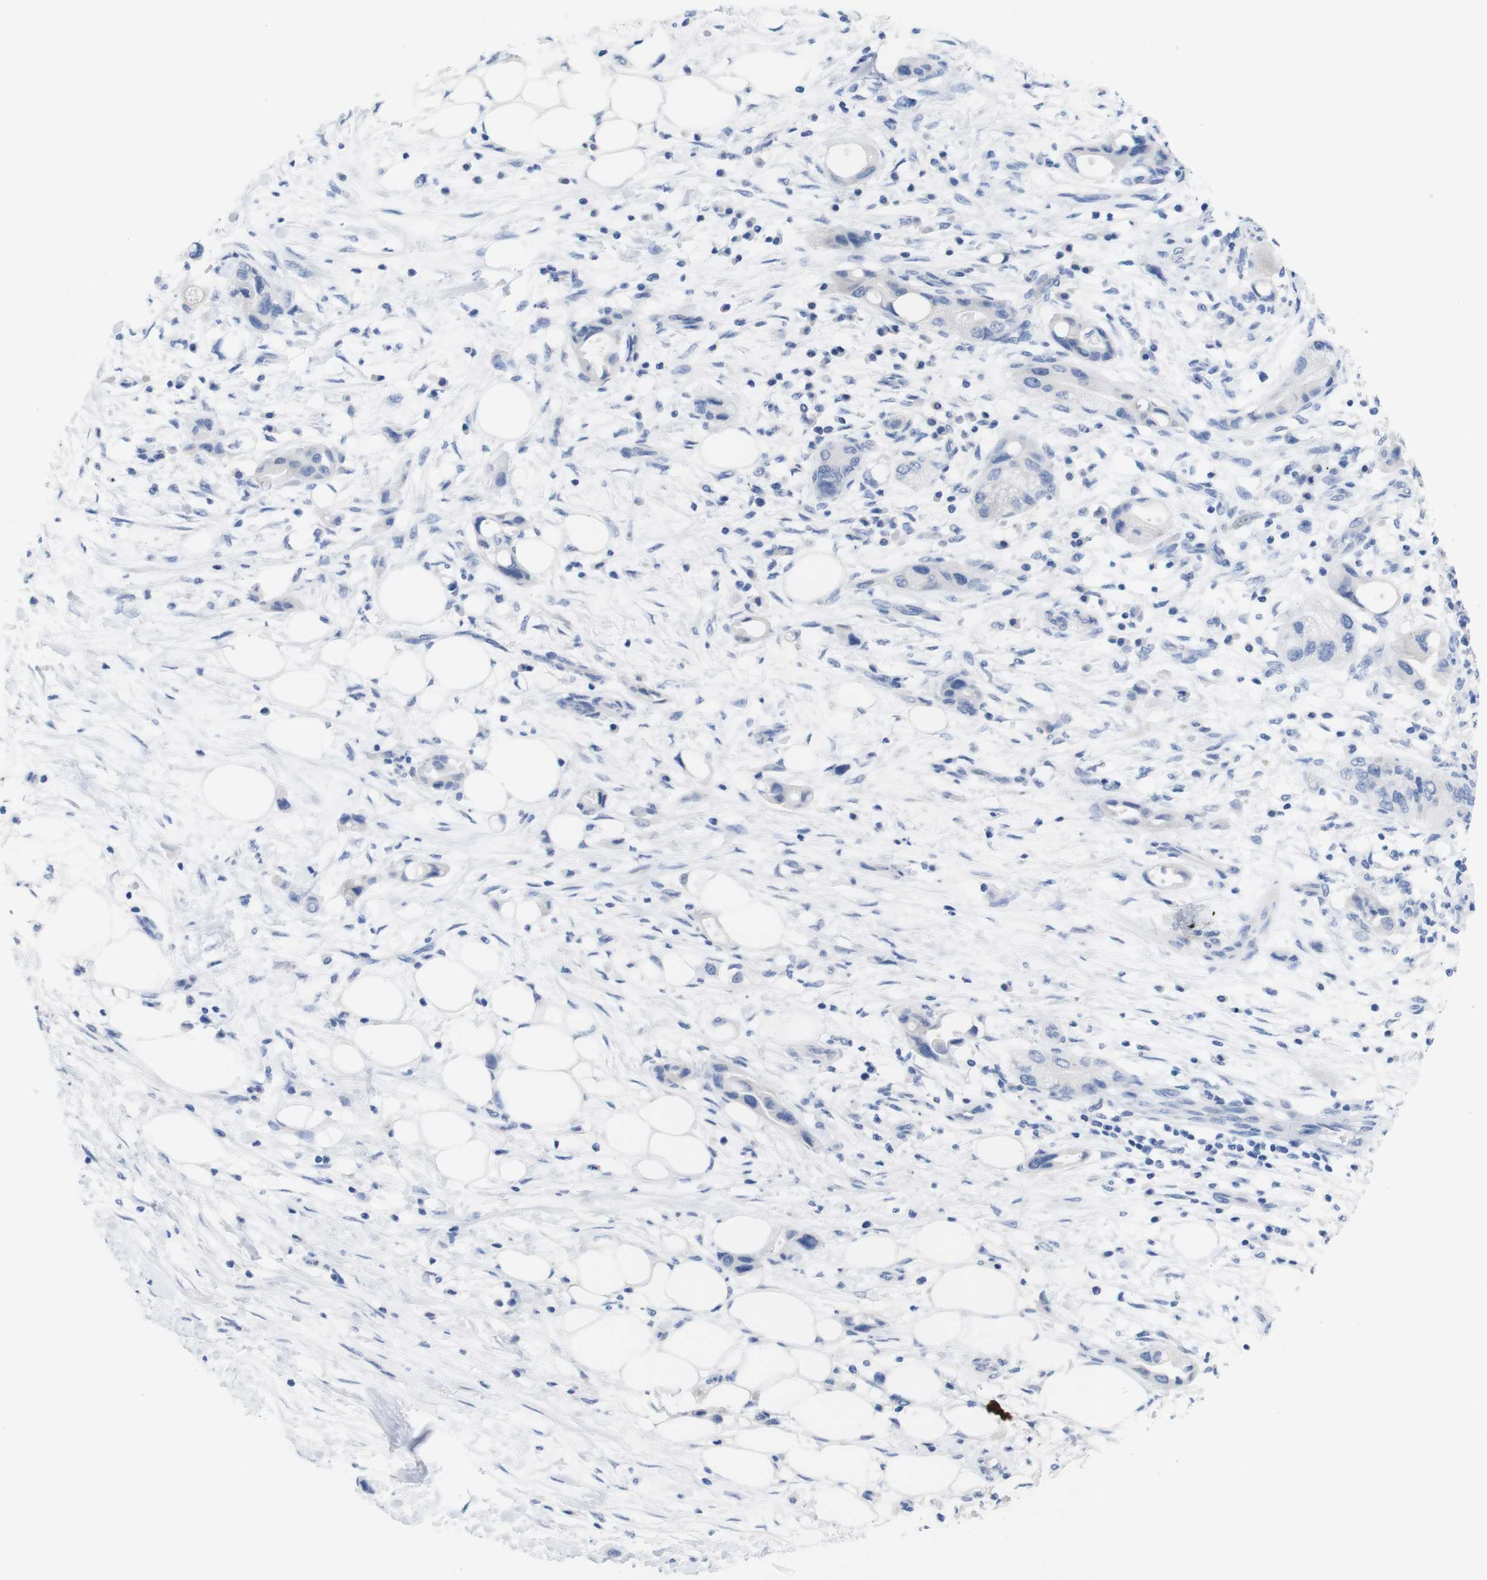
{"staining": {"intensity": "negative", "quantity": "none", "location": "none"}, "tissue": "pancreatic cancer", "cell_type": "Tumor cells", "image_type": "cancer", "snomed": [{"axis": "morphology", "description": "Adenocarcinoma, NOS"}, {"axis": "topography", "description": "Pancreas"}], "caption": "Immunohistochemical staining of human pancreatic cancer displays no significant staining in tumor cells.", "gene": "PNMA1", "patient": {"sex": "female", "age": 57}}